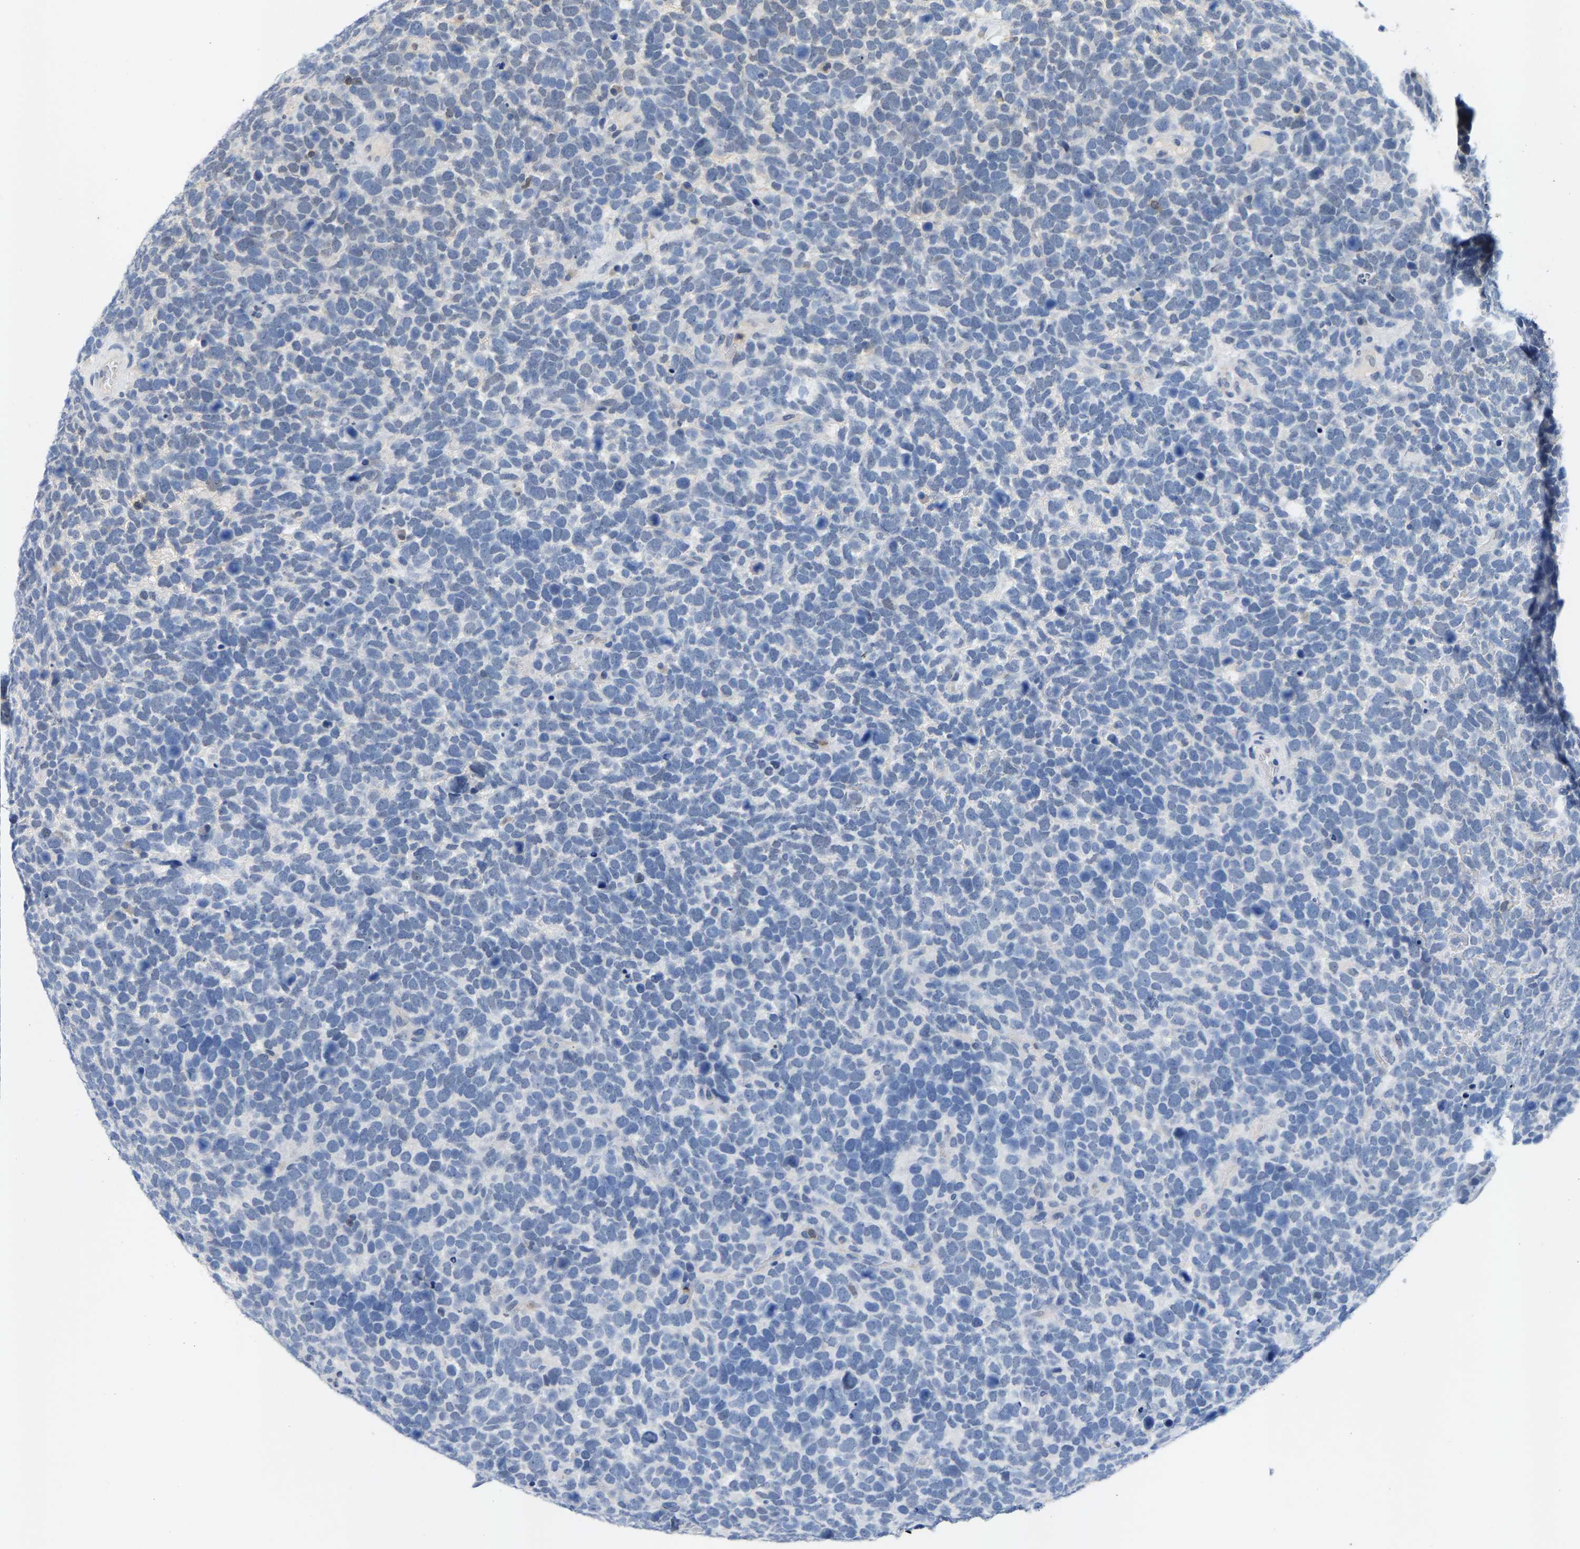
{"staining": {"intensity": "negative", "quantity": "none", "location": "none"}, "tissue": "urothelial cancer", "cell_type": "Tumor cells", "image_type": "cancer", "snomed": [{"axis": "morphology", "description": "Urothelial carcinoma, High grade"}, {"axis": "topography", "description": "Urinary bladder"}], "caption": "A micrograph of urothelial carcinoma (high-grade) stained for a protein exhibits no brown staining in tumor cells. Brightfield microscopy of immunohistochemistry stained with DAB (3,3'-diaminobenzidine) (brown) and hematoxylin (blue), captured at high magnification.", "gene": "FGD3", "patient": {"sex": "female", "age": 82}}